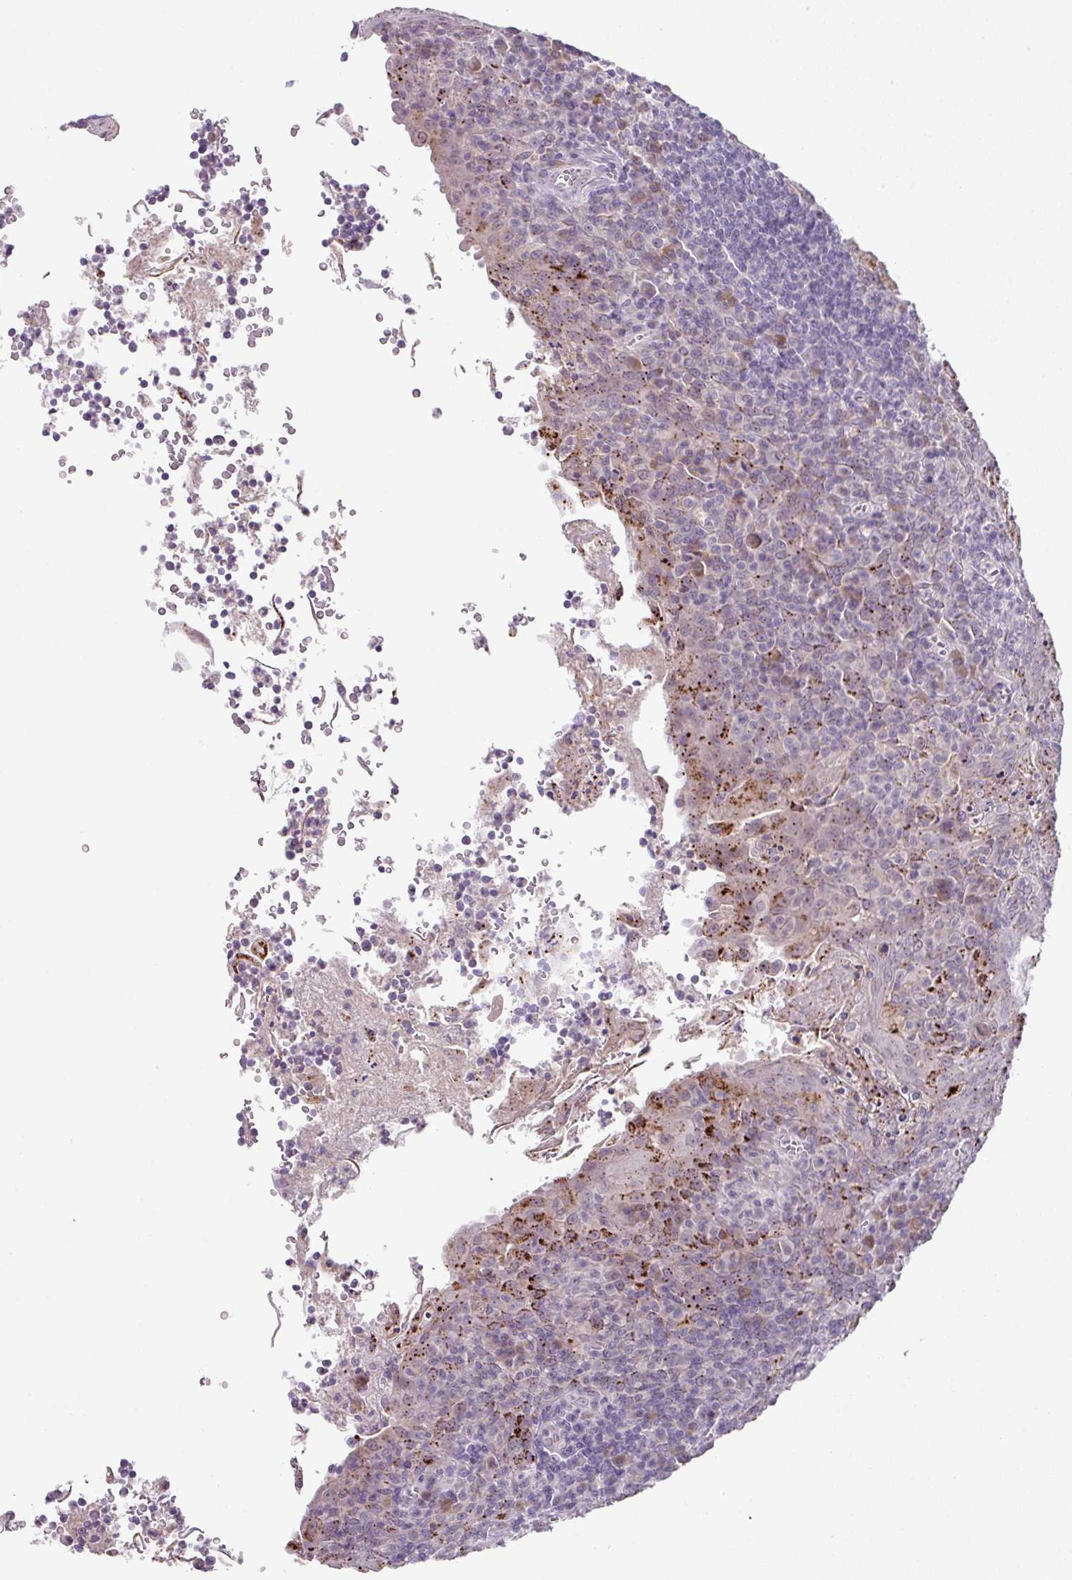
{"staining": {"intensity": "negative", "quantity": "none", "location": "none"}, "tissue": "tonsil", "cell_type": "Germinal center cells", "image_type": "normal", "snomed": [{"axis": "morphology", "description": "Normal tissue, NOS"}, {"axis": "topography", "description": "Tonsil"}], "caption": "Immunohistochemistry (IHC) of benign human tonsil exhibits no expression in germinal center cells.", "gene": "PLEKHH3", "patient": {"sex": "male", "age": 27}}